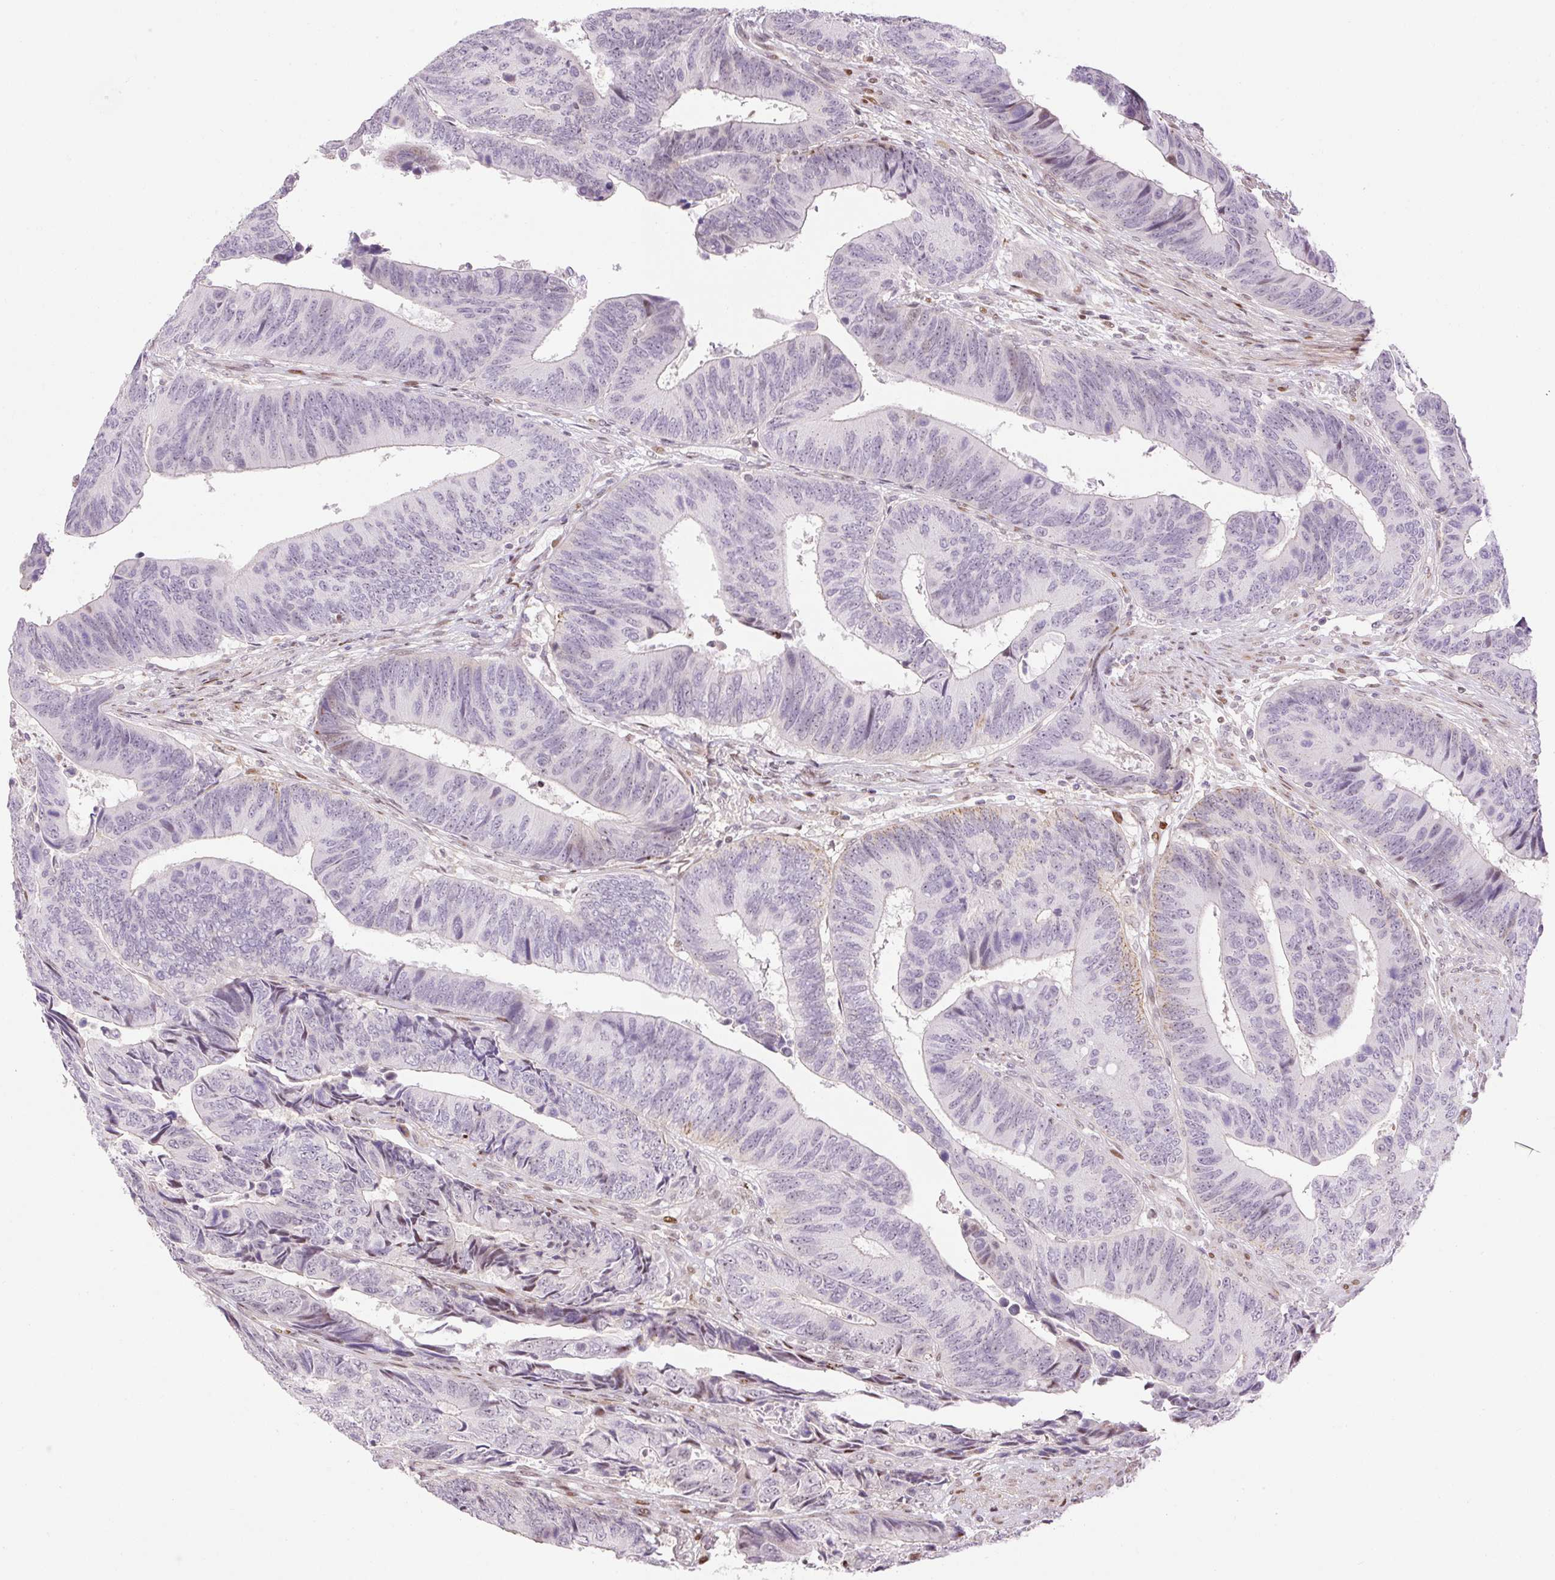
{"staining": {"intensity": "negative", "quantity": "none", "location": "none"}, "tissue": "colorectal cancer", "cell_type": "Tumor cells", "image_type": "cancer", "snomed": [{"axis": "morphology", "description": "Adenocarcinoma, NOS"}, {"axis": "topography", "description": "Colon"}], "caption": "Histopathology image shows no significant protein expression in tumor cells of colorectal adenocarcinoma.", "gene": "RIPPLY3", "patient": {"sex": "male", "age": 87}}